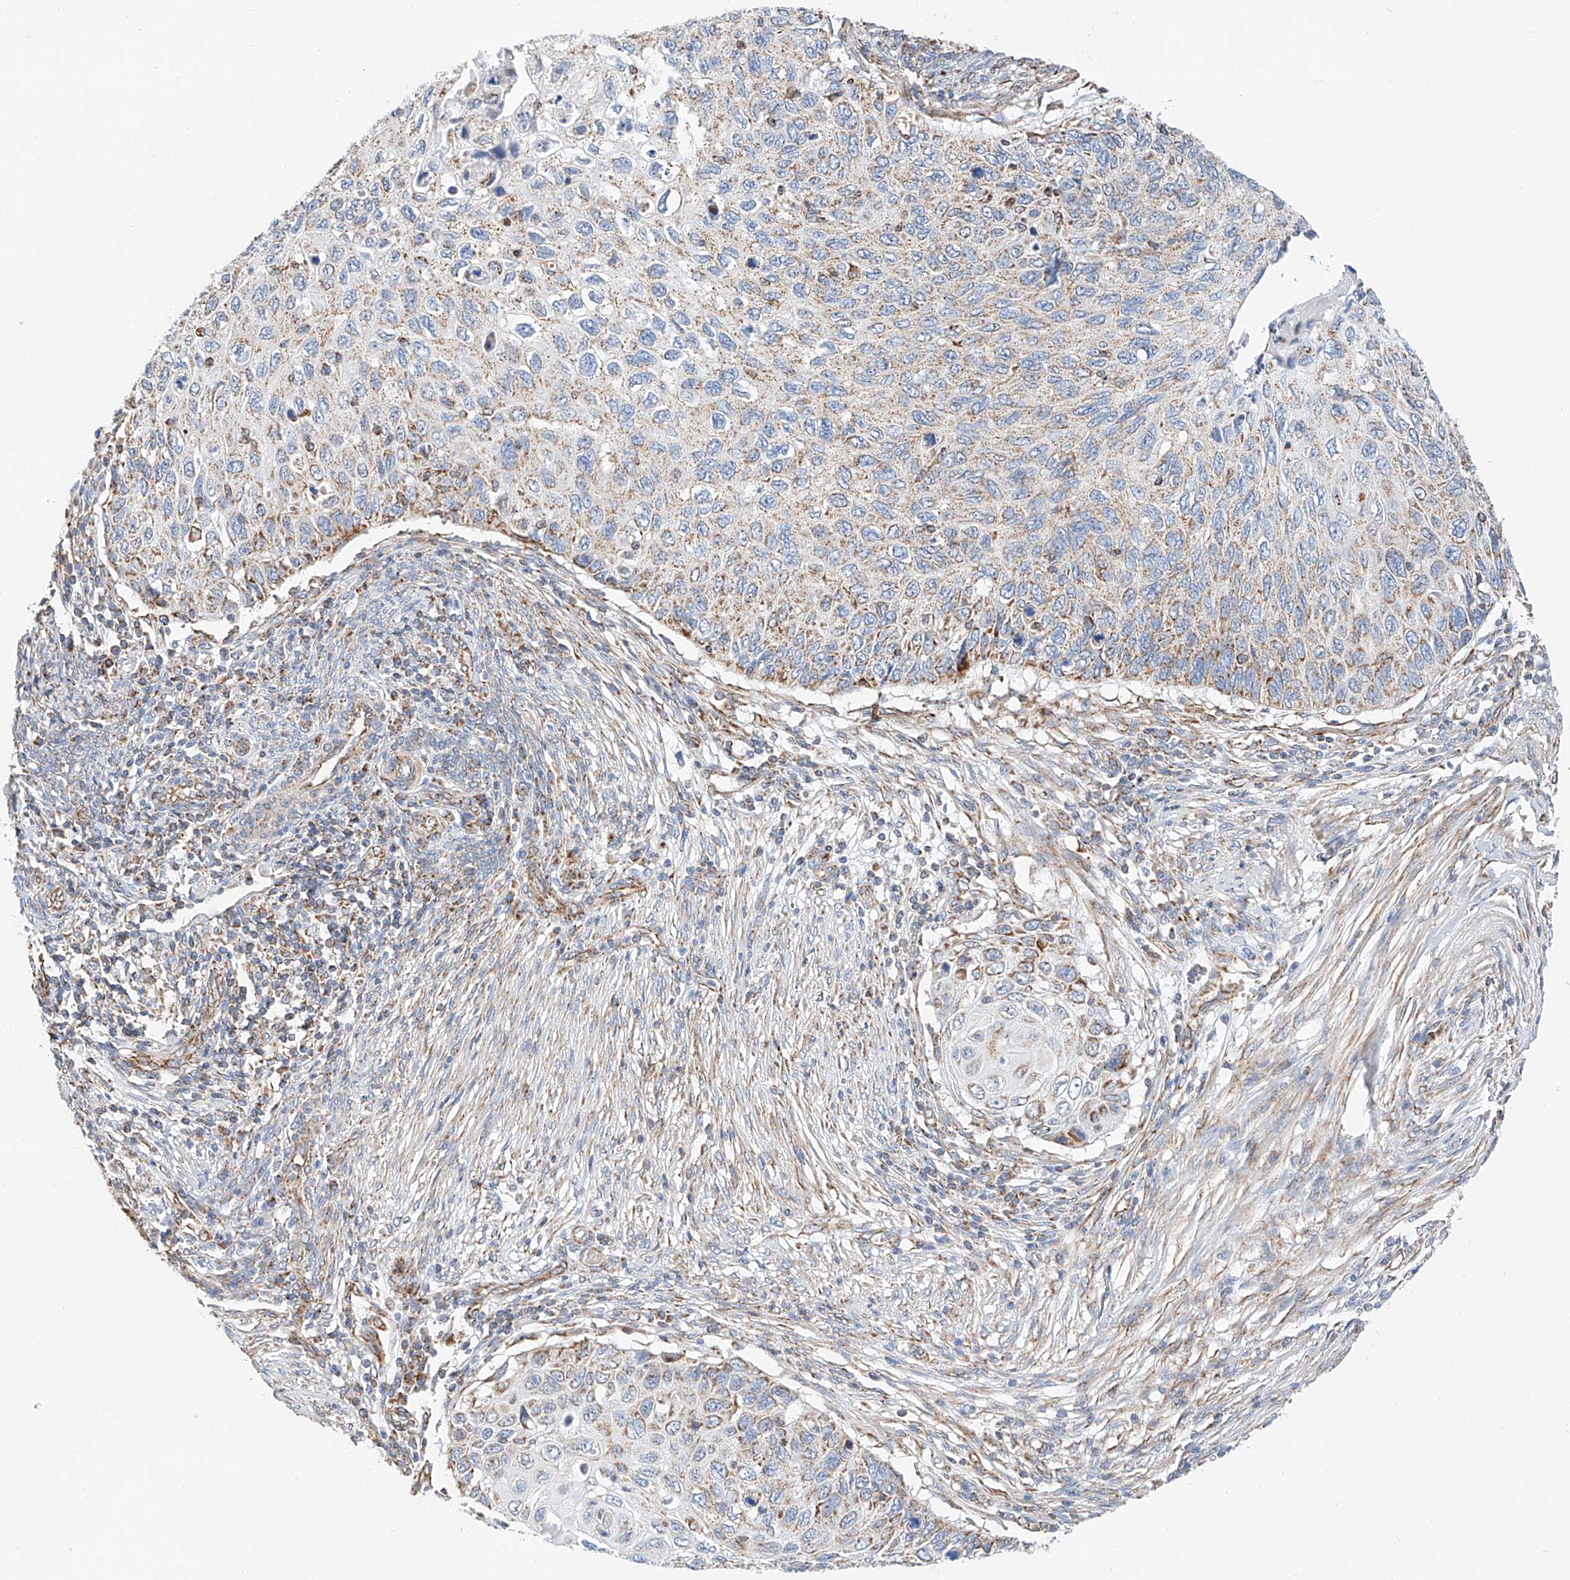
{"staining": {"intensity": "weak", "quantity": ">75%", "location": "cytoplasmic/membranous"}, "tissue": "cervical cancer", "cell_type": "Tumor cells", "image_type": "cancer", "snomed": [{"axis": "morphology", "description": "Squamous cell carcinoma, NOS"}, {"axis": "topography", "description": "Cervix"}], "caption": "A histopathology image of cervical cancer stained for a protein shows weak cytoplasmic/membranous brown staining in tumor cells.", "gene": "NDUFV3", "patient": {"sex": "female", "age": 70}}